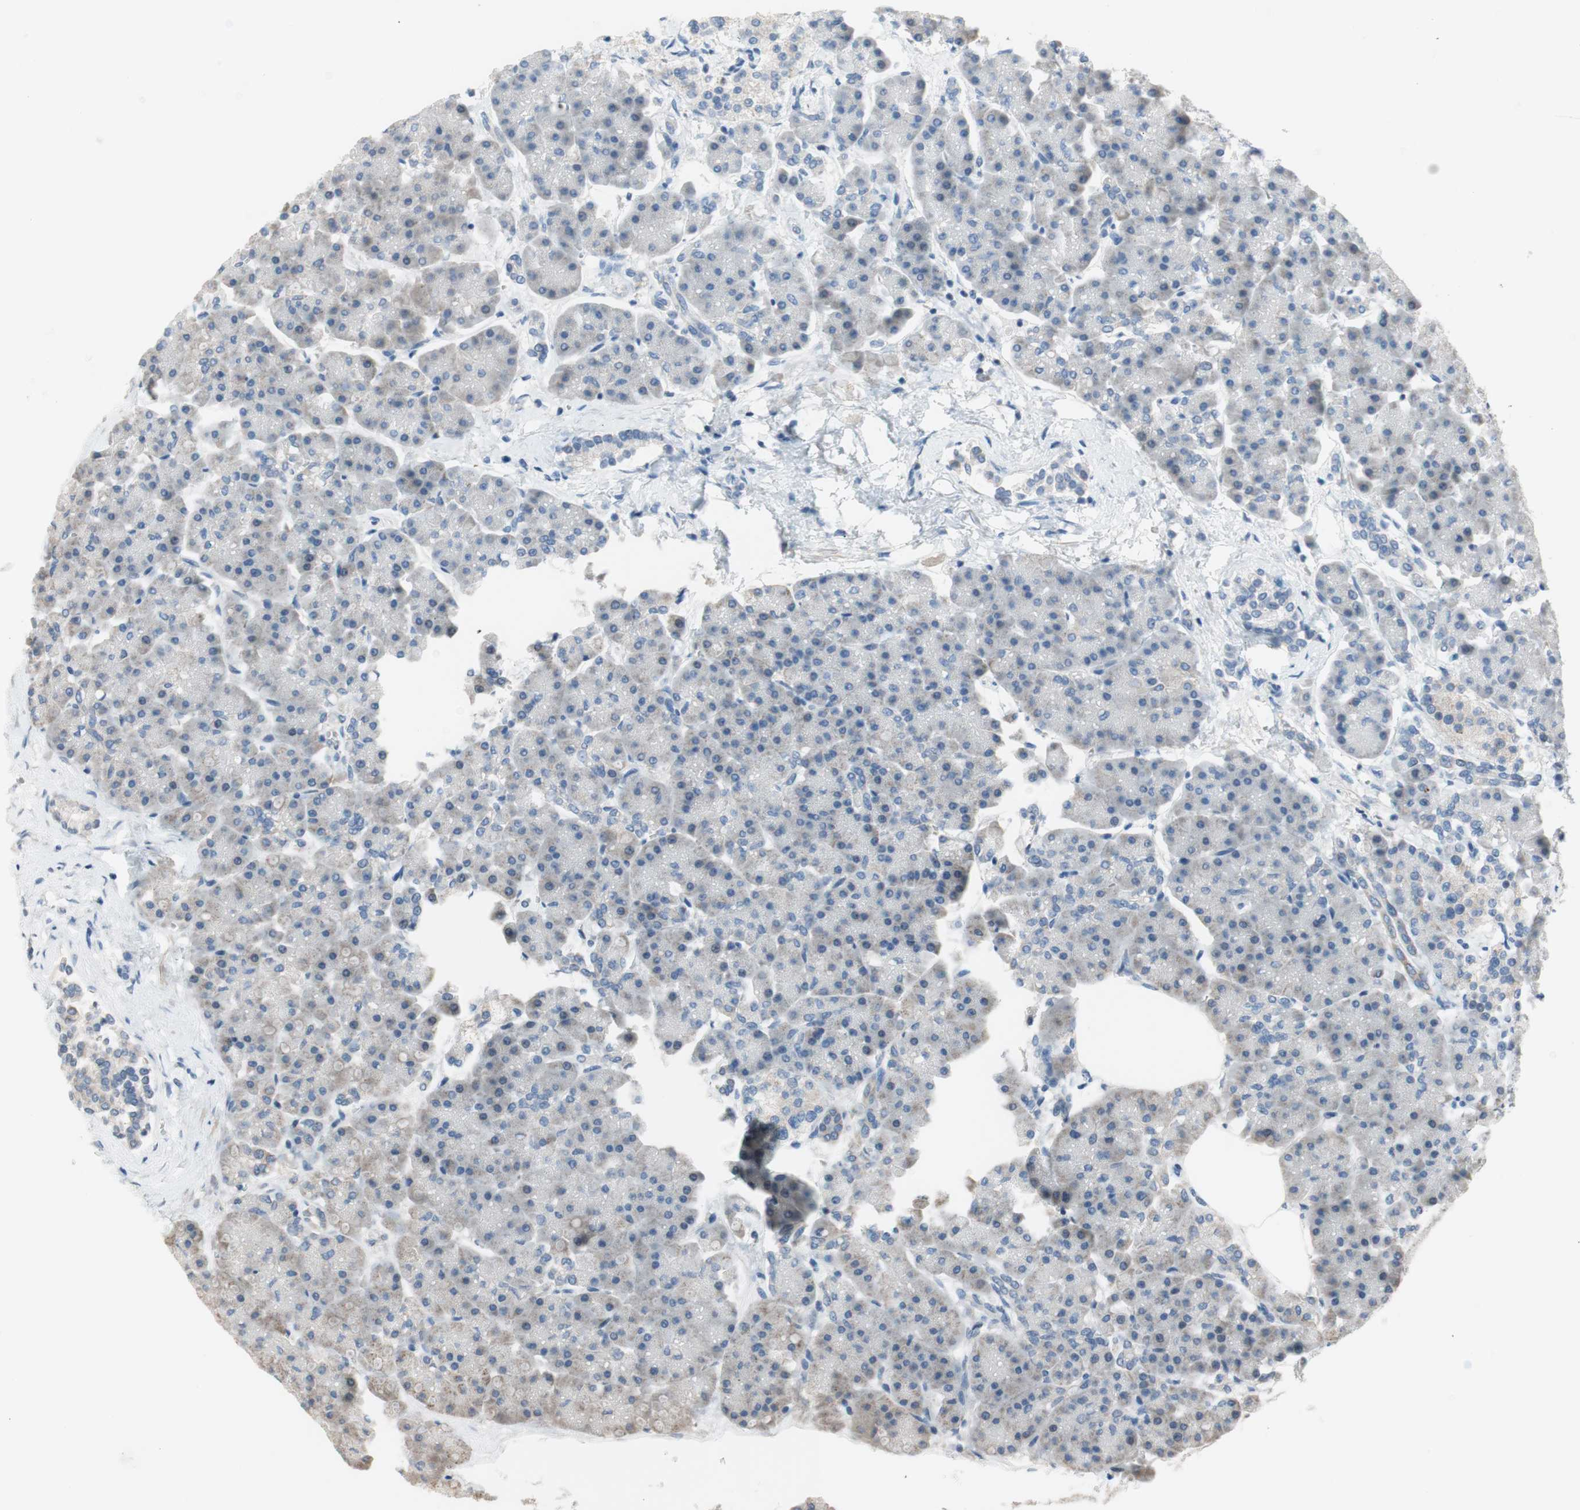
{"staining": {"intensity": "negative", "quantity": "none", "location": "none"}, "tissue": "pancreas", "cell_type": "Exocrine glandular cells", "image_type": "normal", "snomed": [{"axis": "morphology", "description": "Normal tissue, NOS"}, {"axis": "topography", "description": "Pancreas"}], "caption": "This is an IHC micrograph of benign pancreas. There is no expression in exocrine glandular cells.", "gene": "TACR3", "patient": {"sex": "female", "age": 70}}